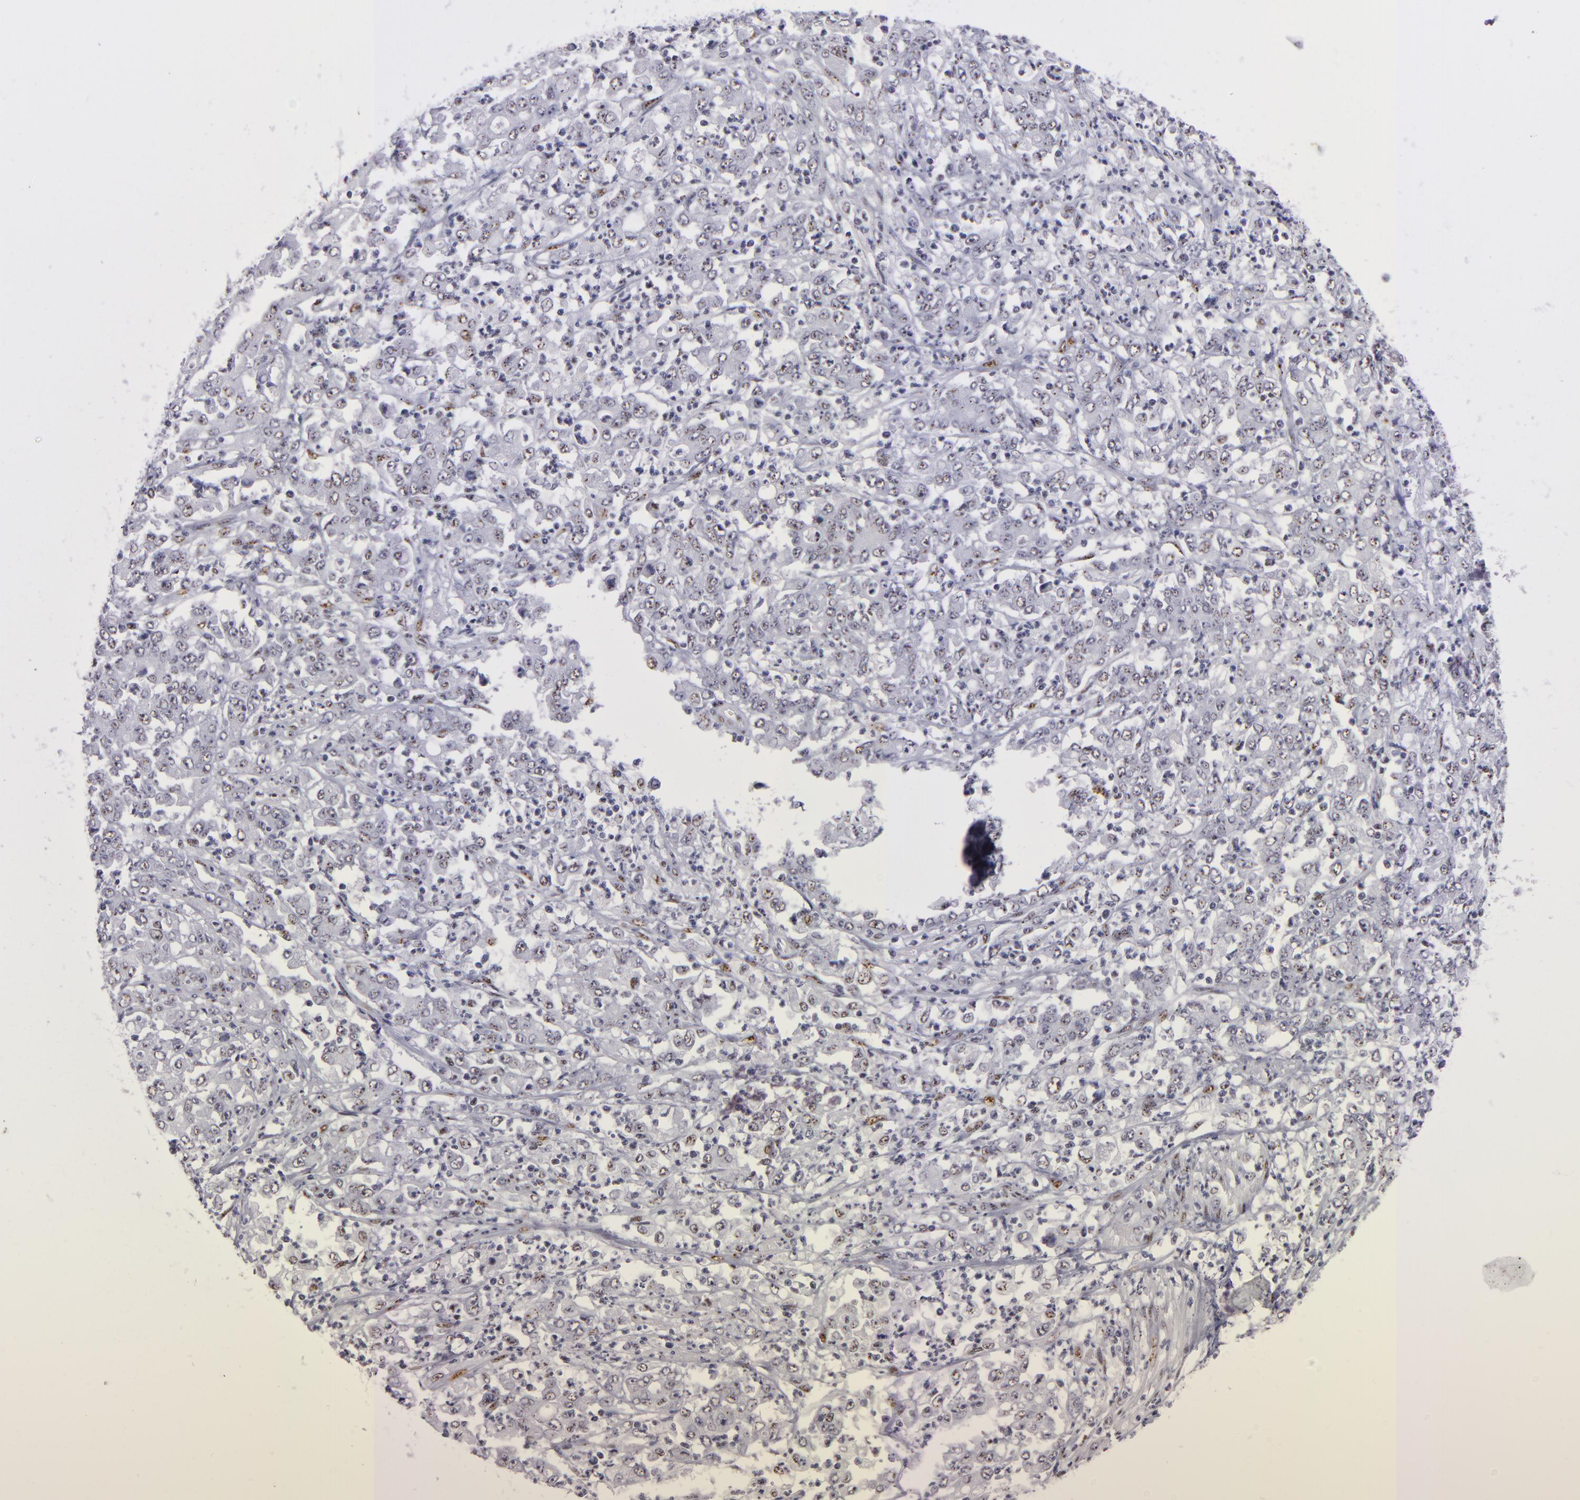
{"staining": {"intensity": "weak", "quantity": "<25%", "location": "nuclear"}, "tissue": "stomach cancer", "cell_type": "Tumor cells", "image_type": "cancer", "snomed": [{"axis": "morphology", "description": "Adenocarcinoma, NOS"}, {"axis": "topography", "description": "Stomach, lower"}], "caption": "Stomach cancer (adenocarcinoma) was stained to show a protein in brown. There is no significant positivity in tumor cells. (DAB immunohistochemistry with hematoxylin counter stain).", "gene": "TOP3A", "patient": {"sex": "female", "age": 71}}